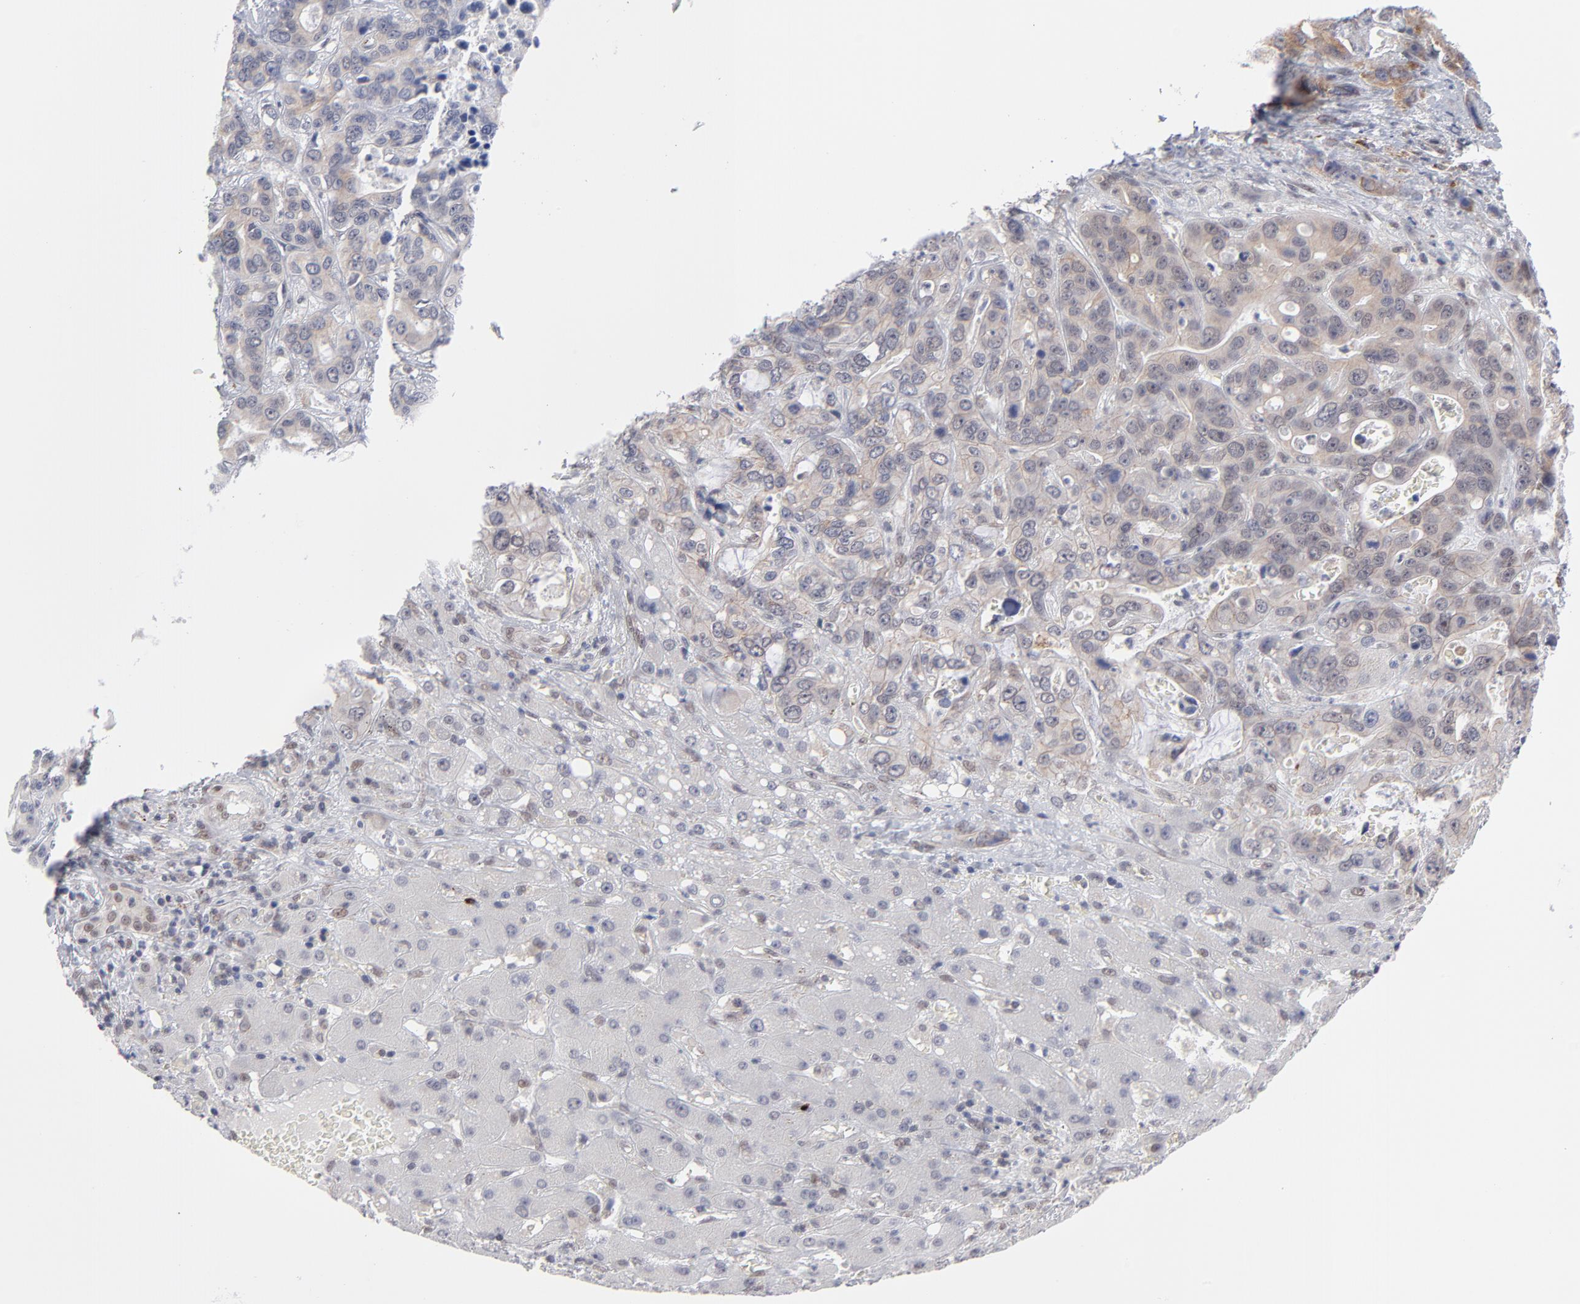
{"staining": {"intensity": "weak", "quantity": "25%-75%", "location": "cytoplasmic/membranous,nuclear"}, "tissue": "liver cancer", "cell_type": "Tumor cells", "image_type": "cancer", "snomed": [{"axis": "morphology", "description": "Cholangiocarcinoma"}, {"axis": "topography", "description": "Liver"}], "caption": "Tumor cells reveal low levels of weak cytoplasmic/membranous and nuclear positivity in about 25%-75% of cells in liver cancer (cholangiocarcinoma). The protein is shown in brown color, while the nuclei are stained blue.", "gene": "NBN", "patient": {"sex": "female", "age": 65}}